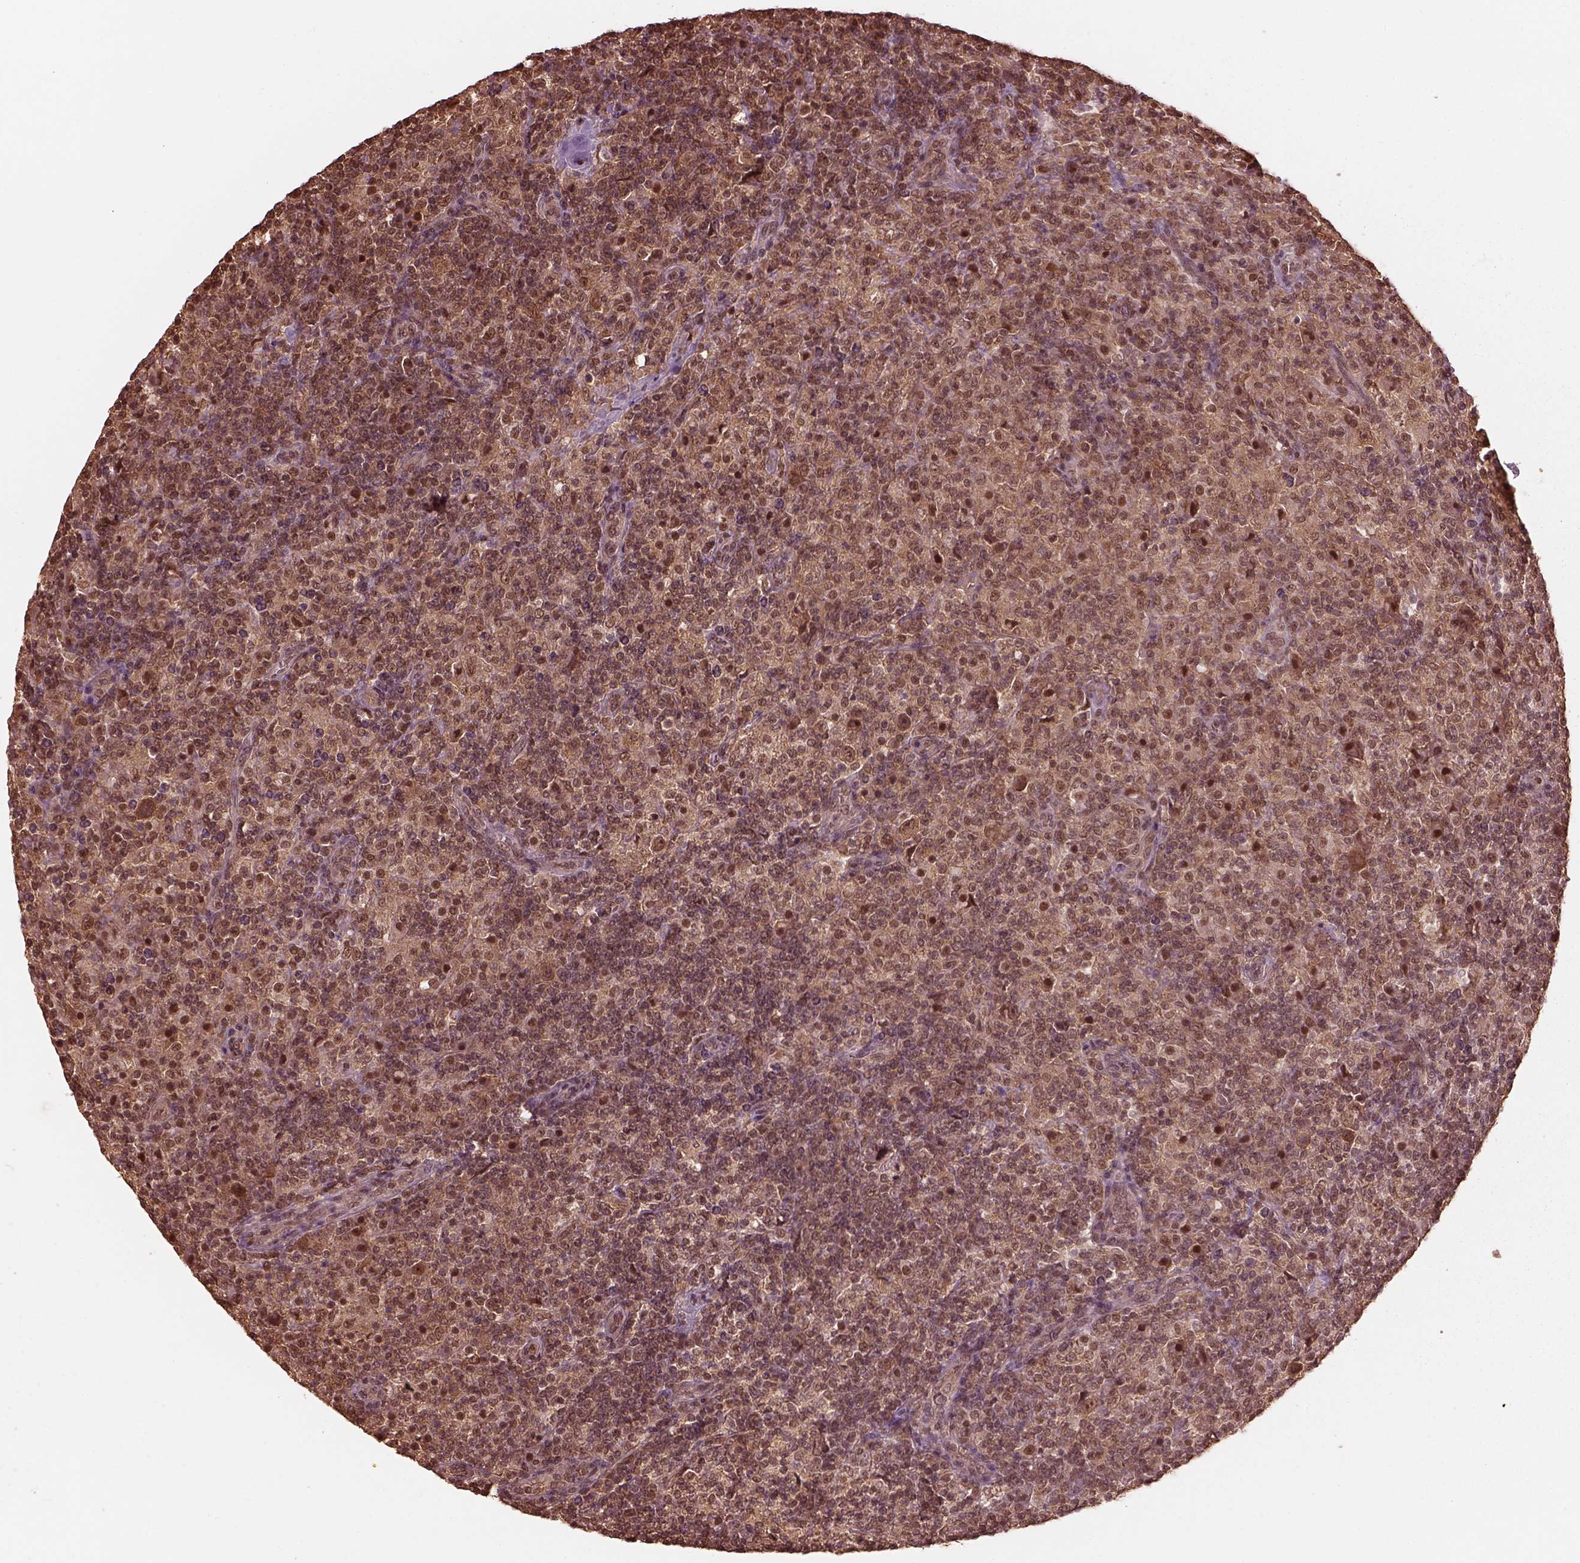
{"staining": {"intensity": "moderate", "quantity": ">75%", "location": "cytoplasmic/membranous"}, "tissue": "lymphoma", "cell_type": "Tumor cells", "image_type": "cancer", "snomed": [{"axis": "morphology", "description": "Hodgkin's disease, NOS"}, {"axis": "topography", "description": "Lymph node"}], "caption": "This is a histology image of immunohistochemistry staining of Hodgkin's disease, which shows moderate positivity in the cytoplasmic/membranous of tumor cells.", "gene": "PSMC5", "patient": {"sex": "male", "age": 70}}